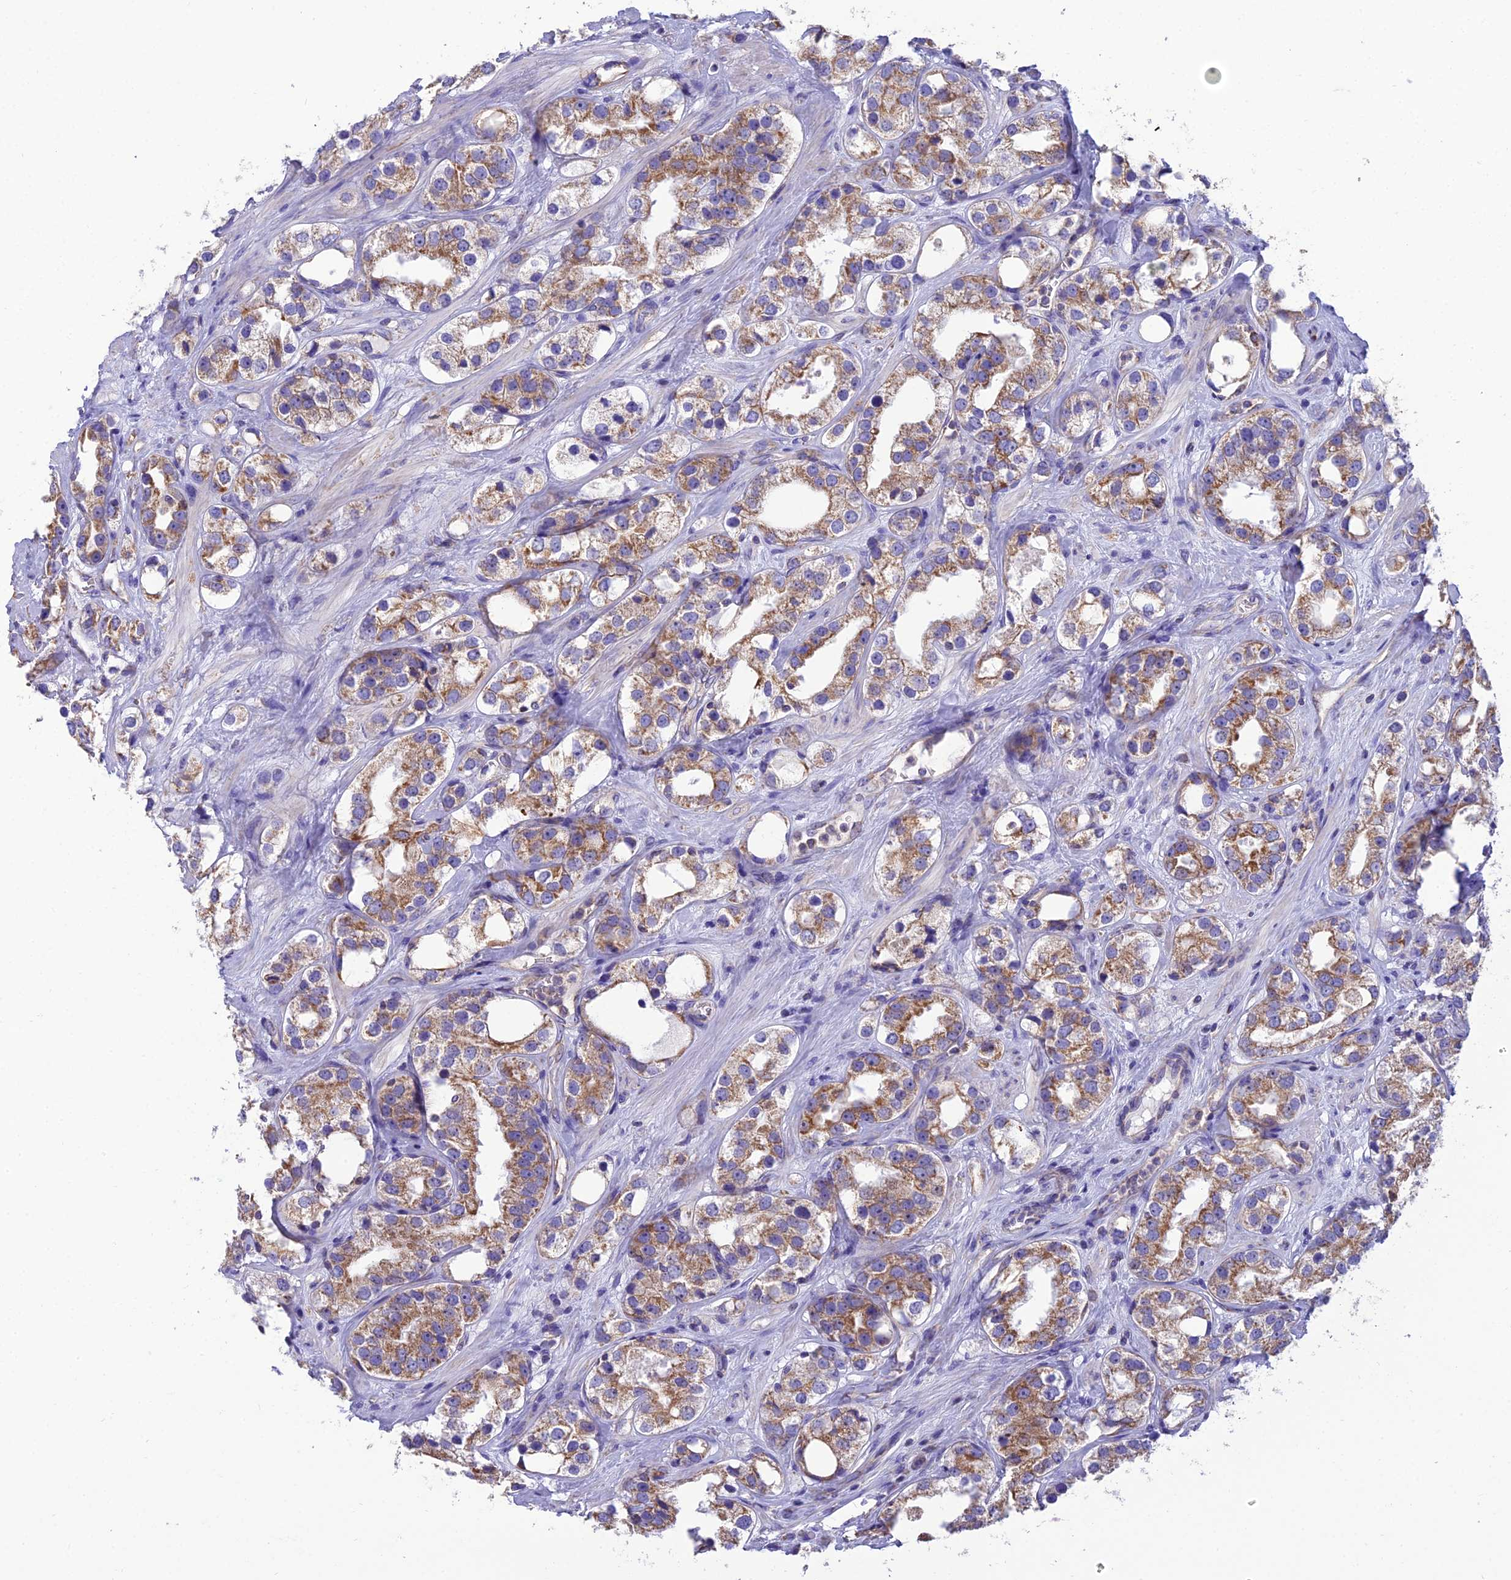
{"staining": {"intensity": "moderate", "quantity": ">75%", "location": "cytoplasmic/membranous"}, "tissue": "prostate cancer", "cell_type": "Tumor cells", "image_type": "cancer", "snomed": [{"axis": "morphology", "description": "Adenocarcinoma, NOS"}, {"axis": "topography", "description": "Prostate"}], "caption": "The image reveals a brown stain indicating the presence of a protein in the cytoplasmic/membranous of tumor cells in prostate cancer.", "gene": "GPD1", "patient": {"sex": "male", "age": 79}}